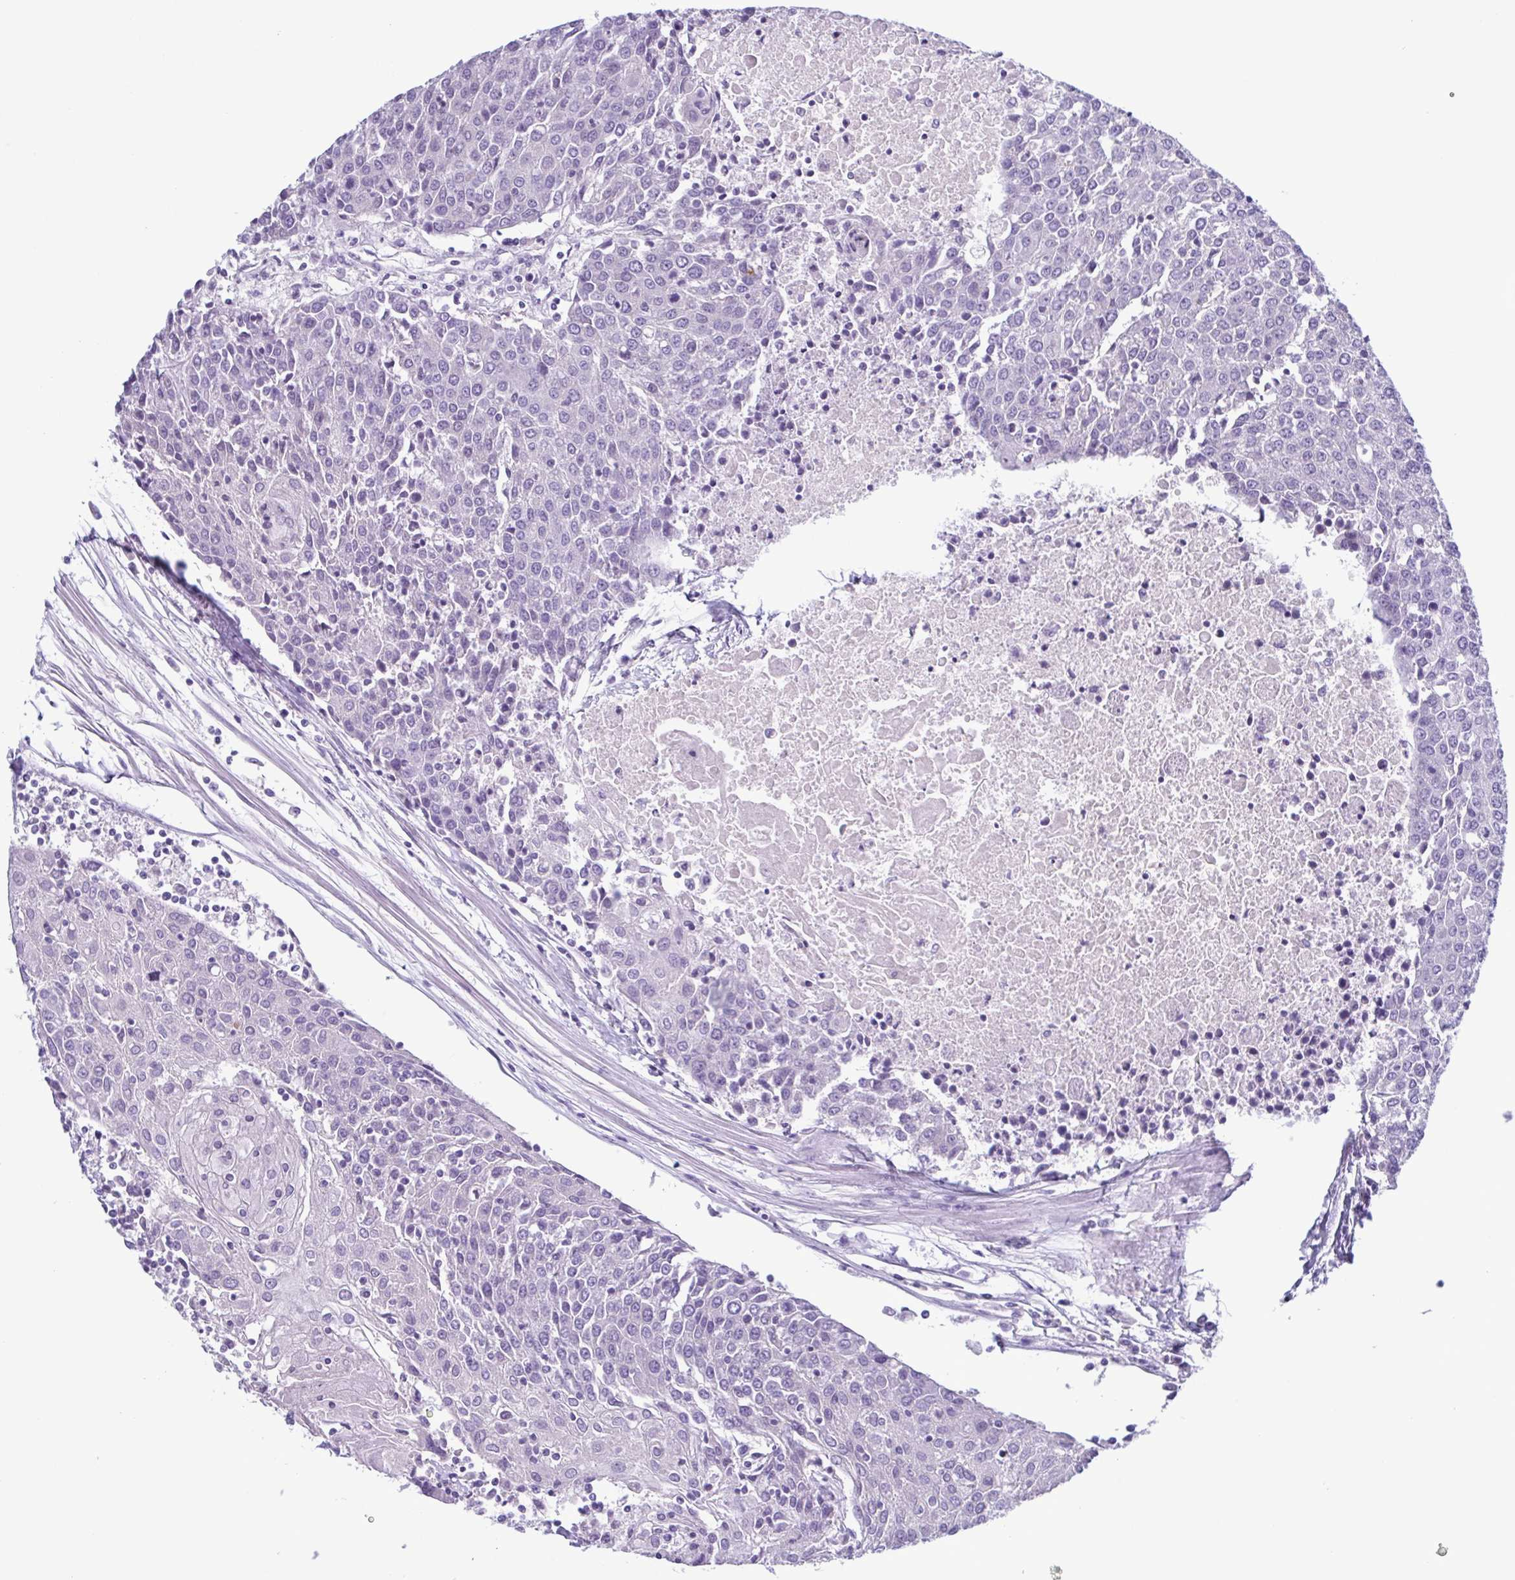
{"staining": {"intensity": "negative", "quantity": "none", "location": "none"}, "tissue": "urothelial cancer", "cell_type": "Tumor cells", "image_type": "cancer", "snomed": [{"axis": "morphology", "description": "Urothelial carcinoma, High grade"}, {"axis": "topography", "description": "Urinary bladder"}], "caption": "IHC of human urothelial cancer demonstrates no positivity in tumor cells.", "gene": "INAFM1", "patient": {"sex": "female", "age": 85}}